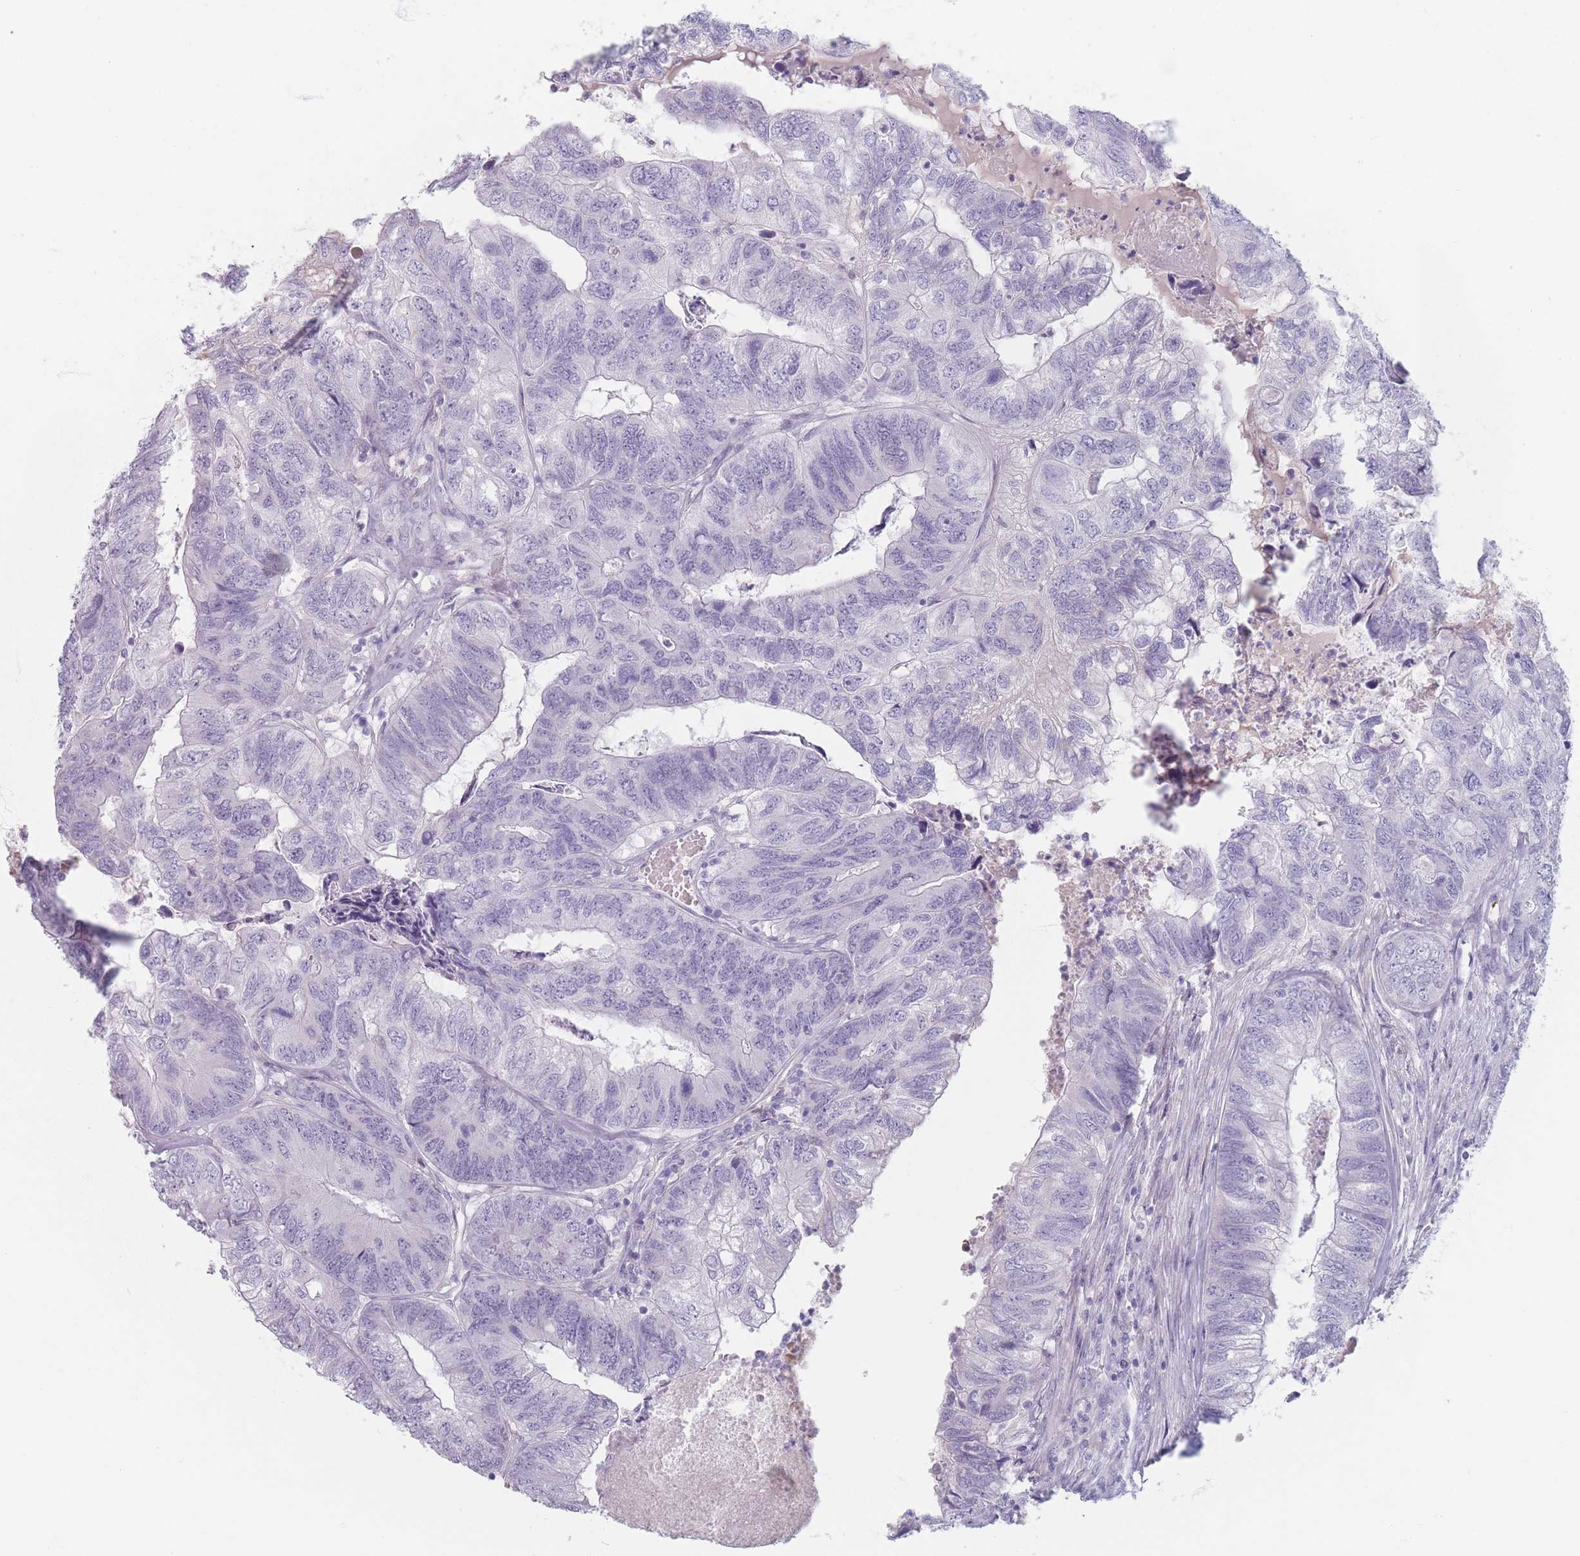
{"staining": {"intensity": "negative", "quantity": "none", "location": "none"}, "tissue": "colorectal cancer", "cell_type": "Tumor cells", "image_type": "cancer", "snomed": [{"axis": "morphology", "description": "Adenocarcinoma, NOS"}, {"axis": "topography", "description": "Colon"}], "caption": "Adenocarcinoma (colorectal) was stained to show a protein in brown. There is no significant positivity in tumor cells.", "gene": "PIGM", "patient": {"sex": "female", "age": 67}}